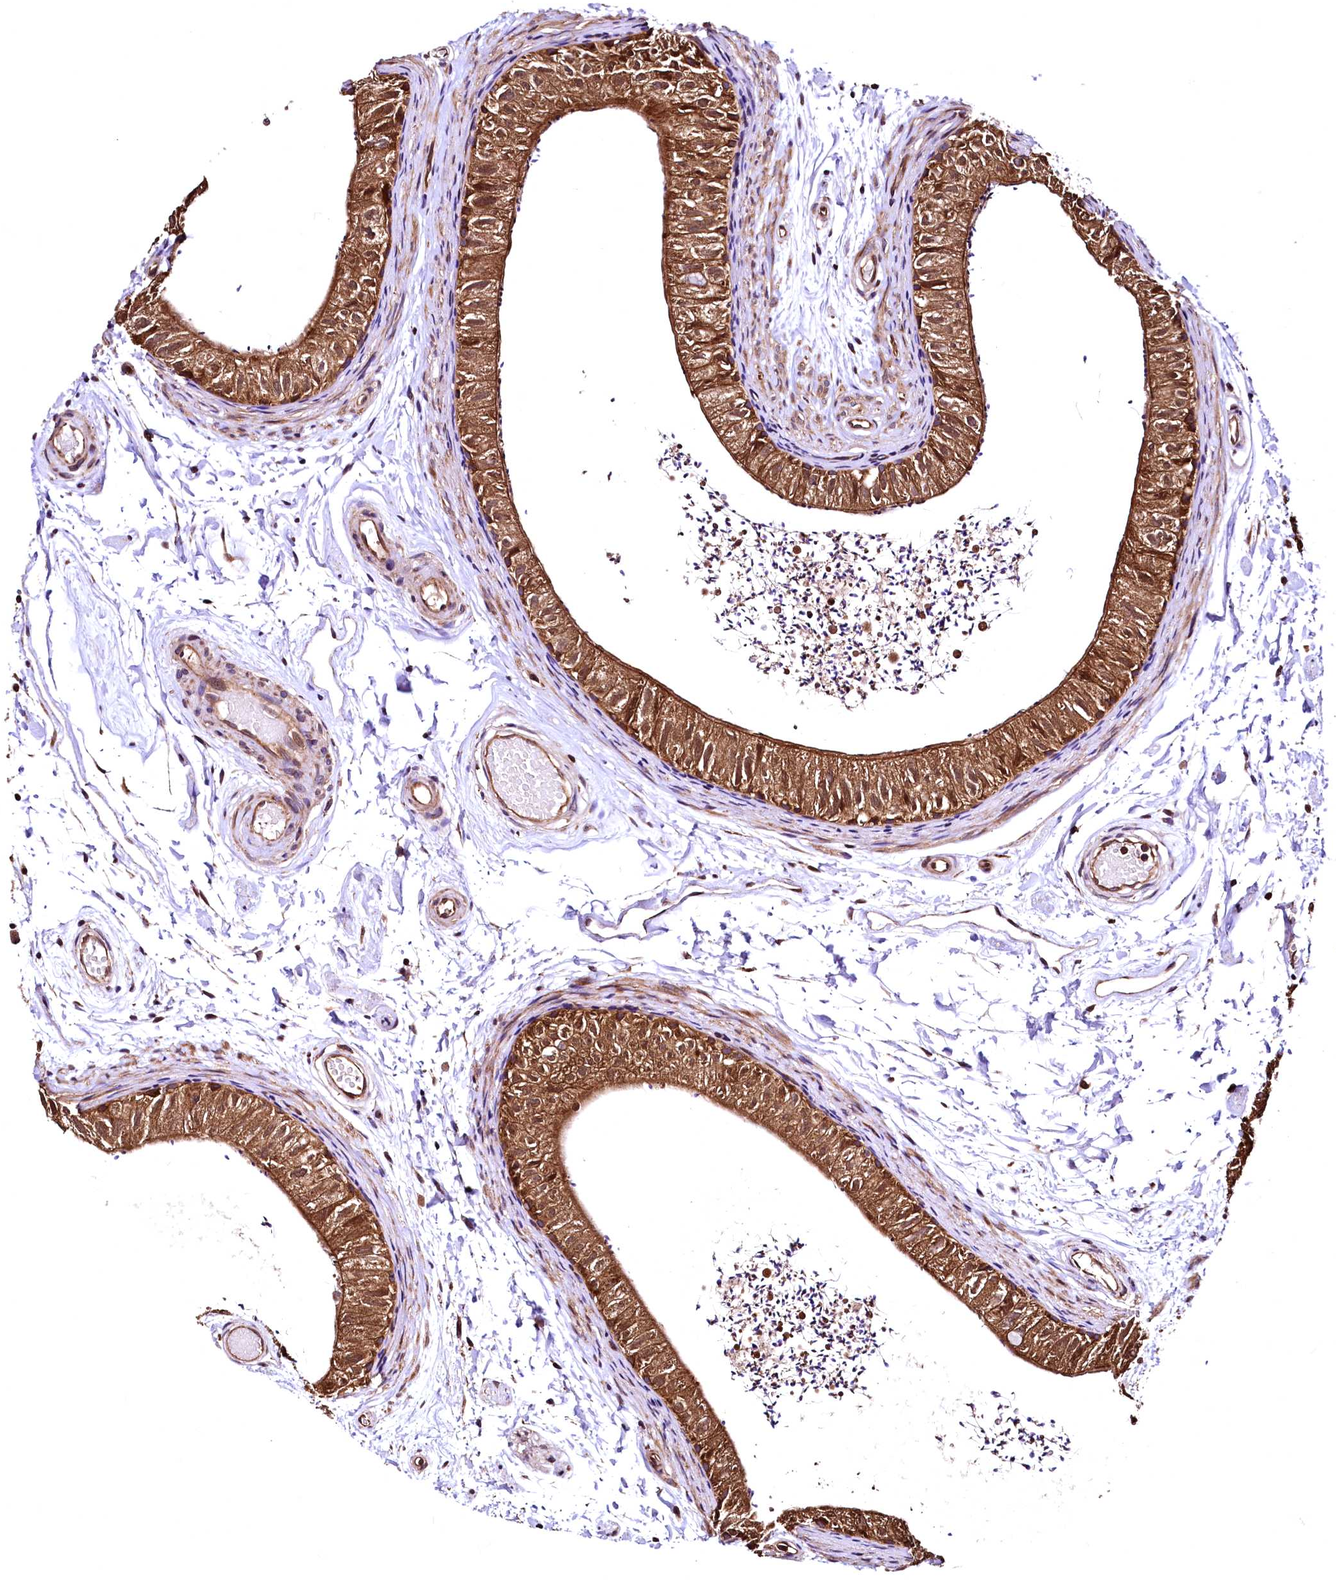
{"staining": {"intensity": "strong", "quantity": ">75%", "location": "cytoplasmic/membranous"}, "tissue": "epididymis", "cell_type": "Glandular cells", "image_type": "normal", "snomed": [{"axis": "morphology", "description": "Normal tissue, NOS"}, {"axis": "topography", "description": "Epididymis"}], "caption": "An immunohistochemistry photomicrograph of benign tissue is shown. Protein staining in brown labels strong cytoplasmic/membranous positivity in epididymis within glandular cells. (DAB IHC with brightfield microscopy, high magnification).", "gene": "LRSAM1", "patient": {"sex": "male", "age": 50}}